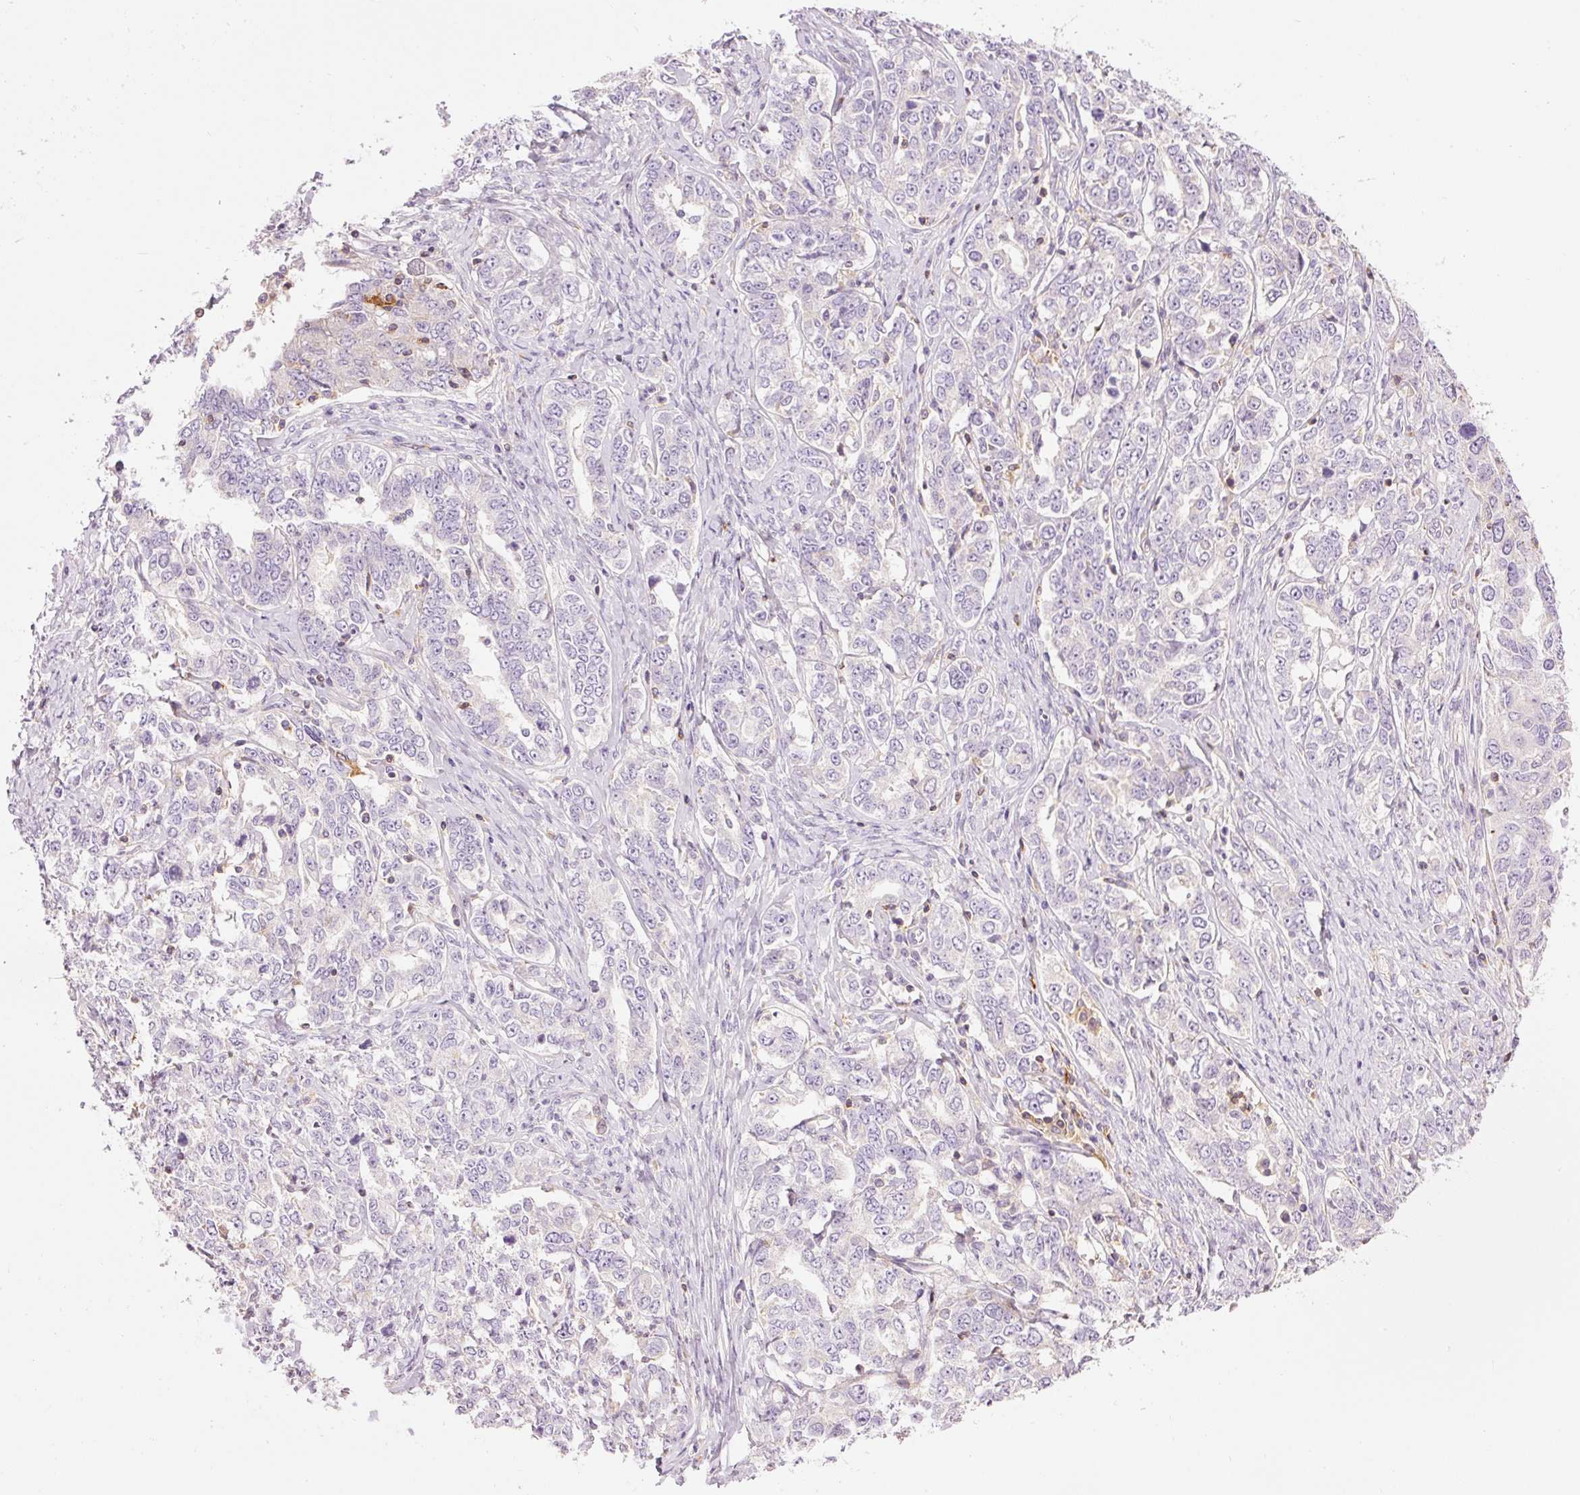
{"staining": {"intensity": "negative", "quantity": "none", "location": "none"}, "tissue": "ovarian cancer", "cell_type": "Tumor cells", "image_type": "cancer", "snomed": [{"axis": "morphology", "description": "Carcinoma, endometroid"}, {"axis": "topography", "description": "Ovary"}], "caption": "This micrograph is of ovarian cancer (endometroid carcinoma) stained with IHC to label a protein in brown with the nuclei are counter-stained blue. There is no staining in tumor cells.", "gene": "DOK6", "patient": {"sex": "female", "age": 62}}